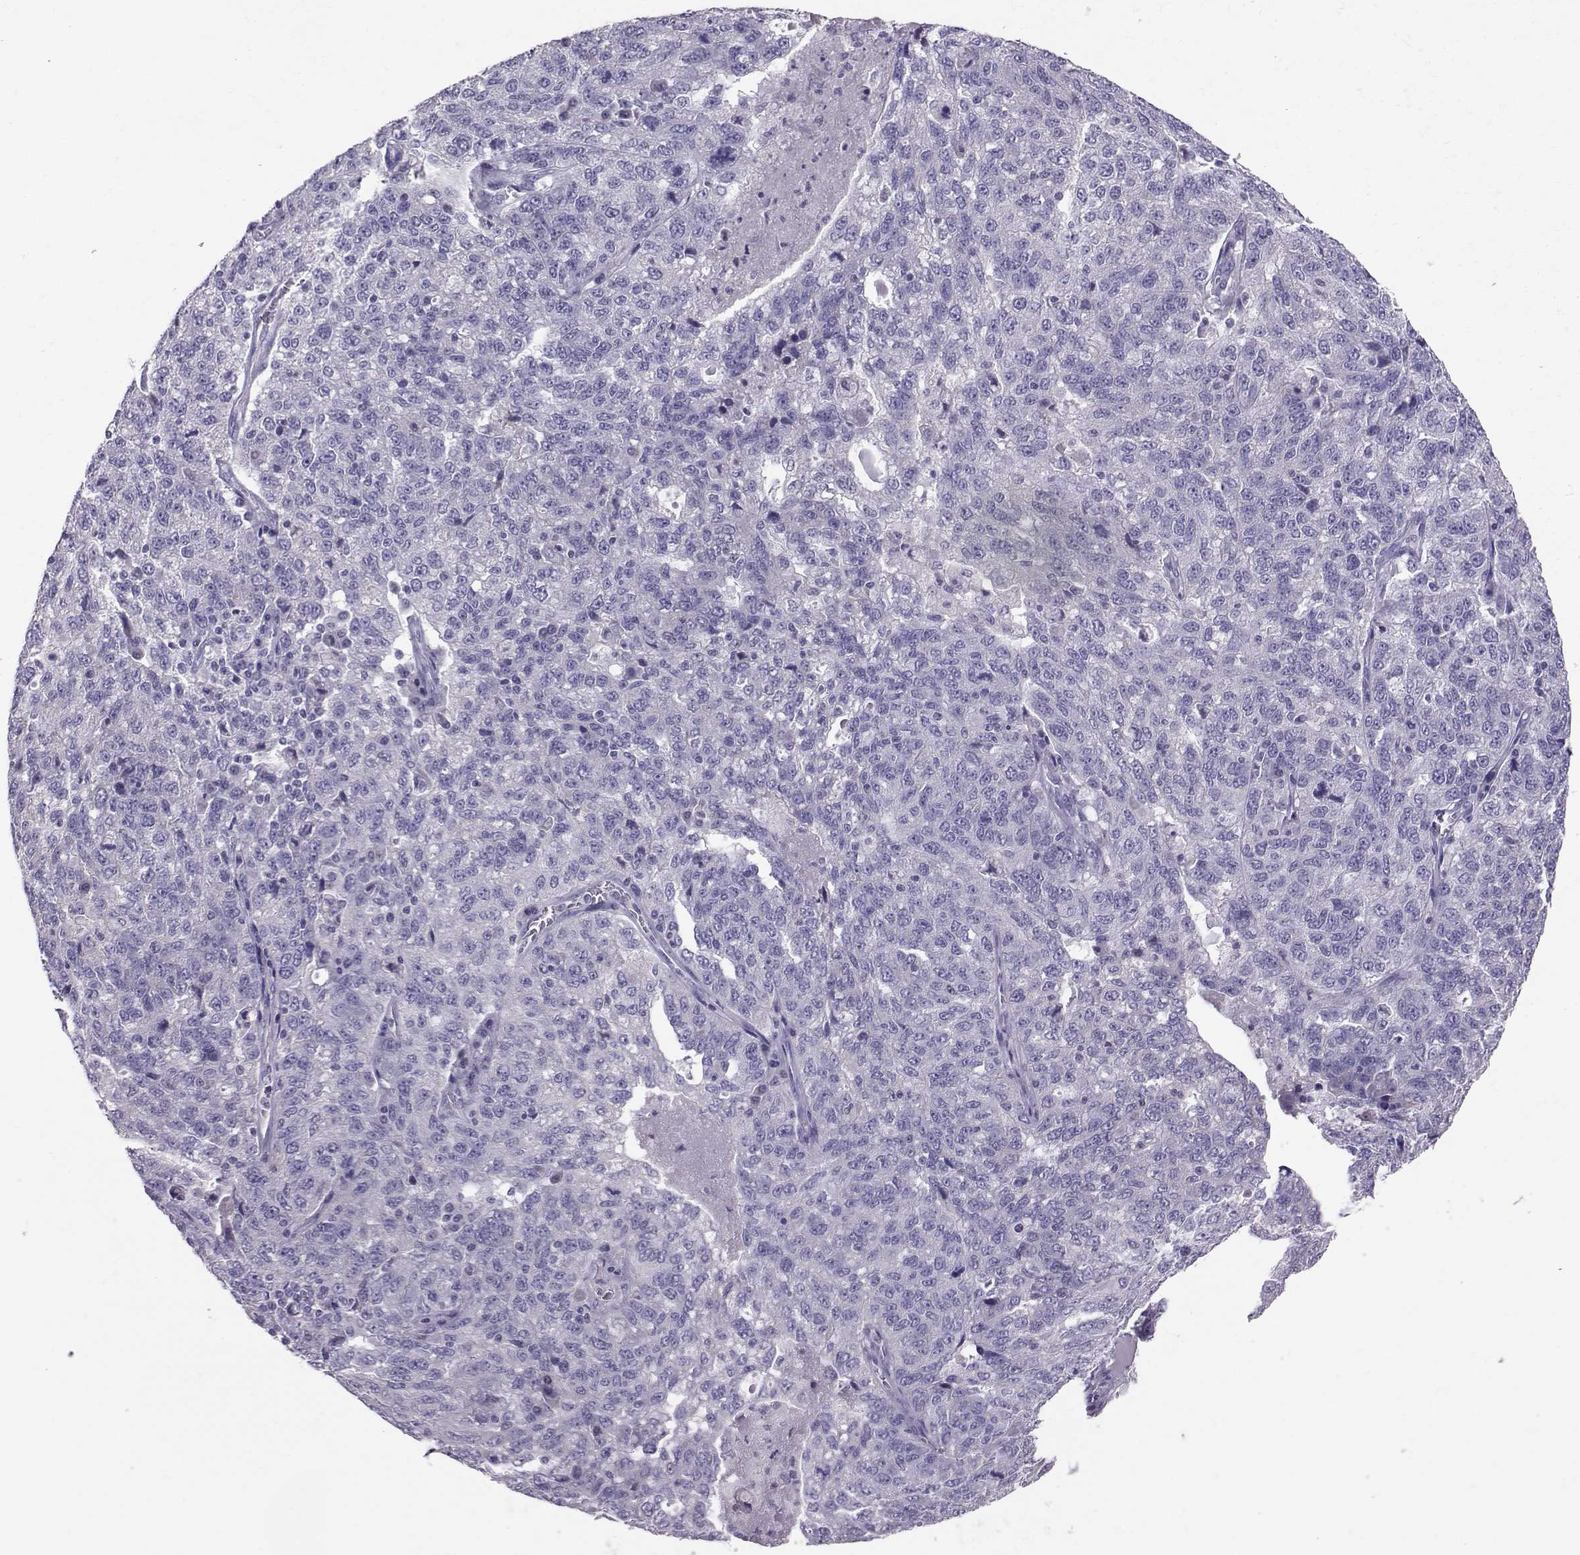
{"staining": {"intensity": "negative", "quantity": "none", "location": "none"}, "tissue": "ovarian cancer", "cell_type": "Tumor cells", "image_type": "cancer", "snomed": [{"axis": "morphology", "description": "Cystadenocarcinoma, serous, NOS"}, {"axis": "topography", "description": "Ovary"}], "caption": "DAB immunohistochemical staining of human ovarian serous cystadenocarcinoma exhibits no significant staining in tumor cells.", "gene": "DNAAF1", "patient": {"sex": "female", "age": 71}}